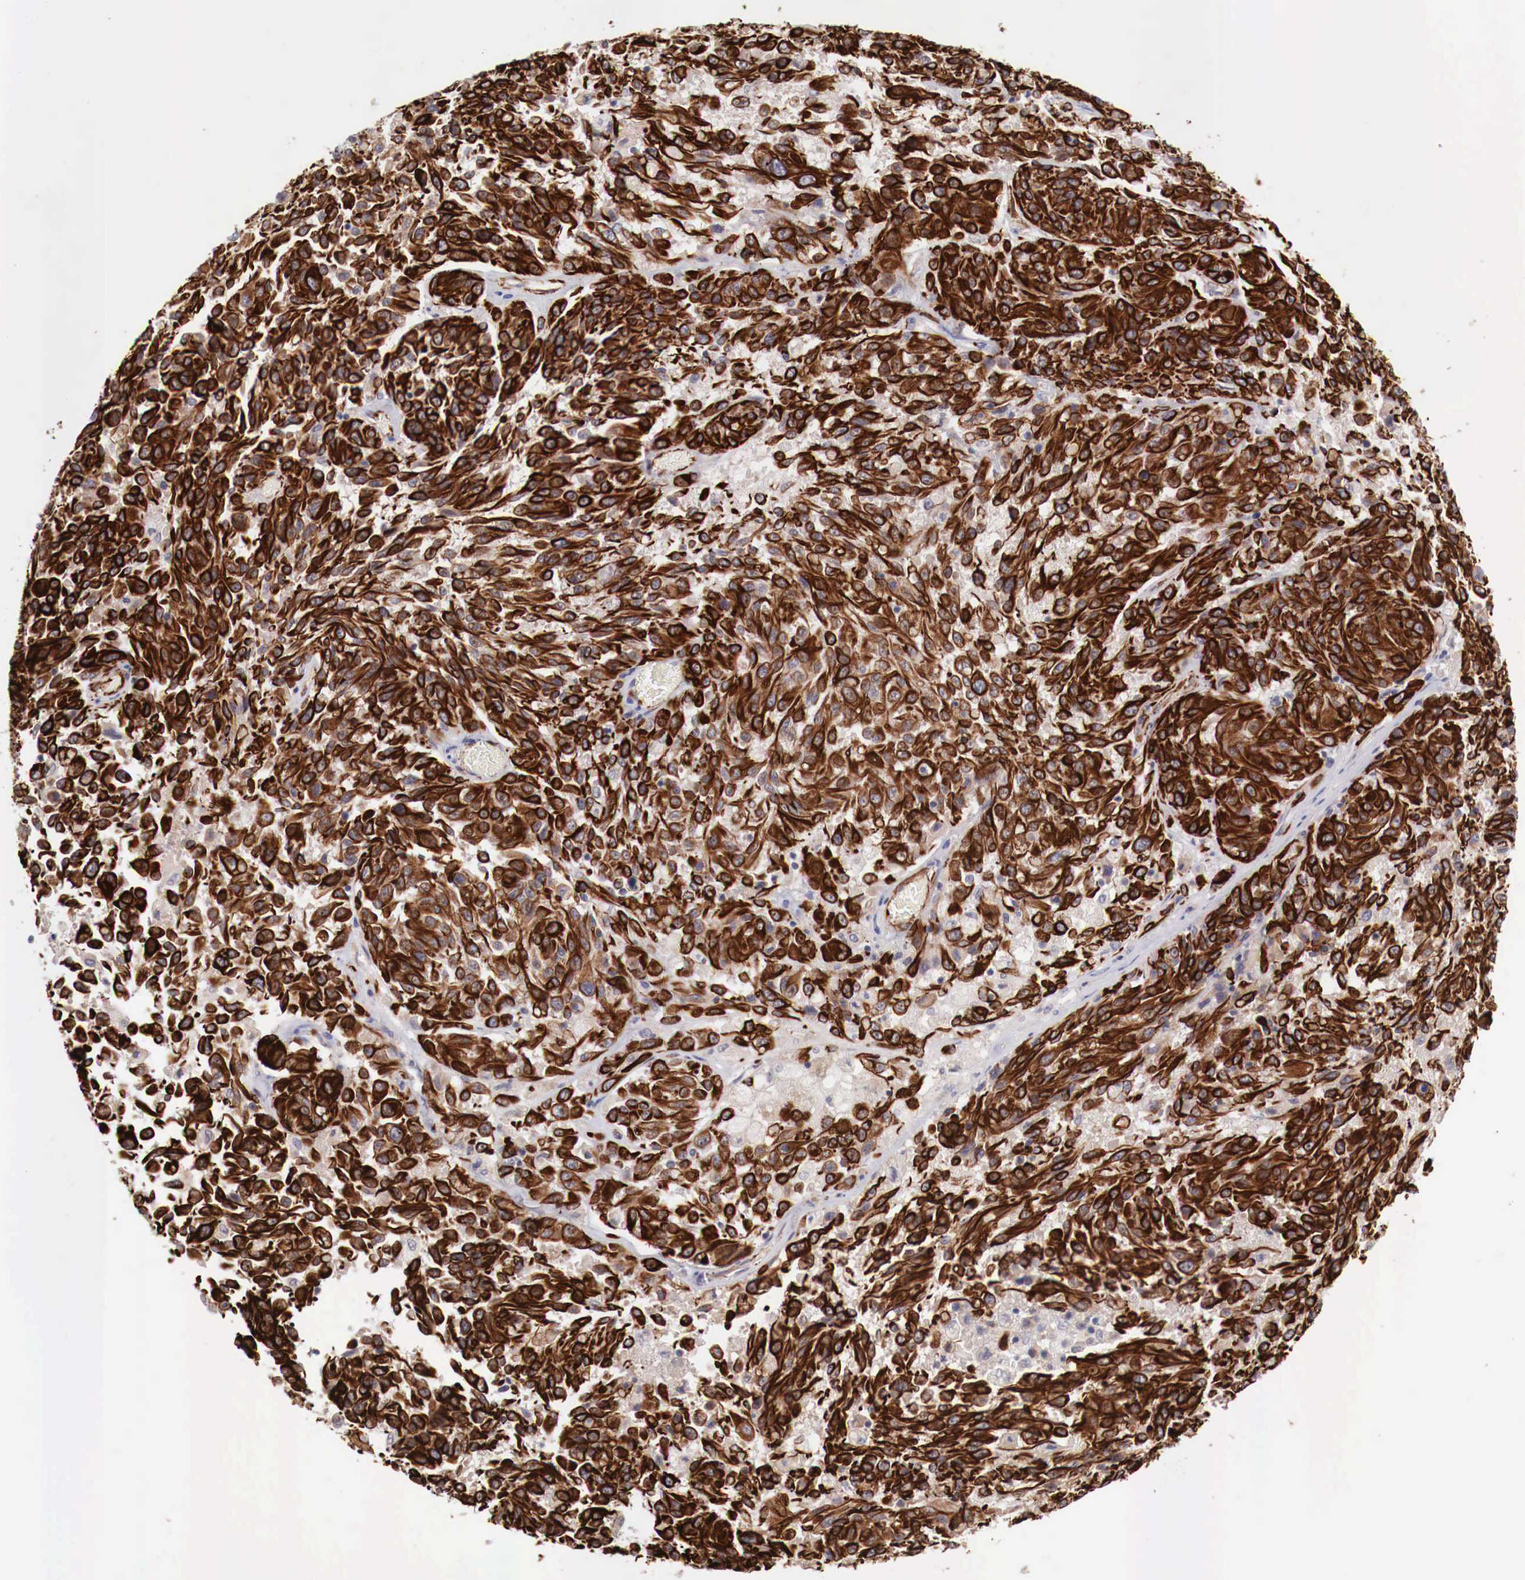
{"staining": {"intensity": "strong", "quantity": ">75%", "location": "cytoplasmic/membranous"}, "tissue": "melanoma", "cell_type": "Tumor cells", "image_type": "cancer", "snomed": [{"axis": "morphology", "description": "Malignant melanoma, NOS"}, {"axis": "topography", "description": "Skin"}], "caption": "An IHC micrograph of tumor tissue is shown. Protein staining in brown labels strong cytoplasmic/membranous positivity in malignant melanoma within tumor cells.", "gene": "WT1", "patient": {"sex": "female", "age": 77}}